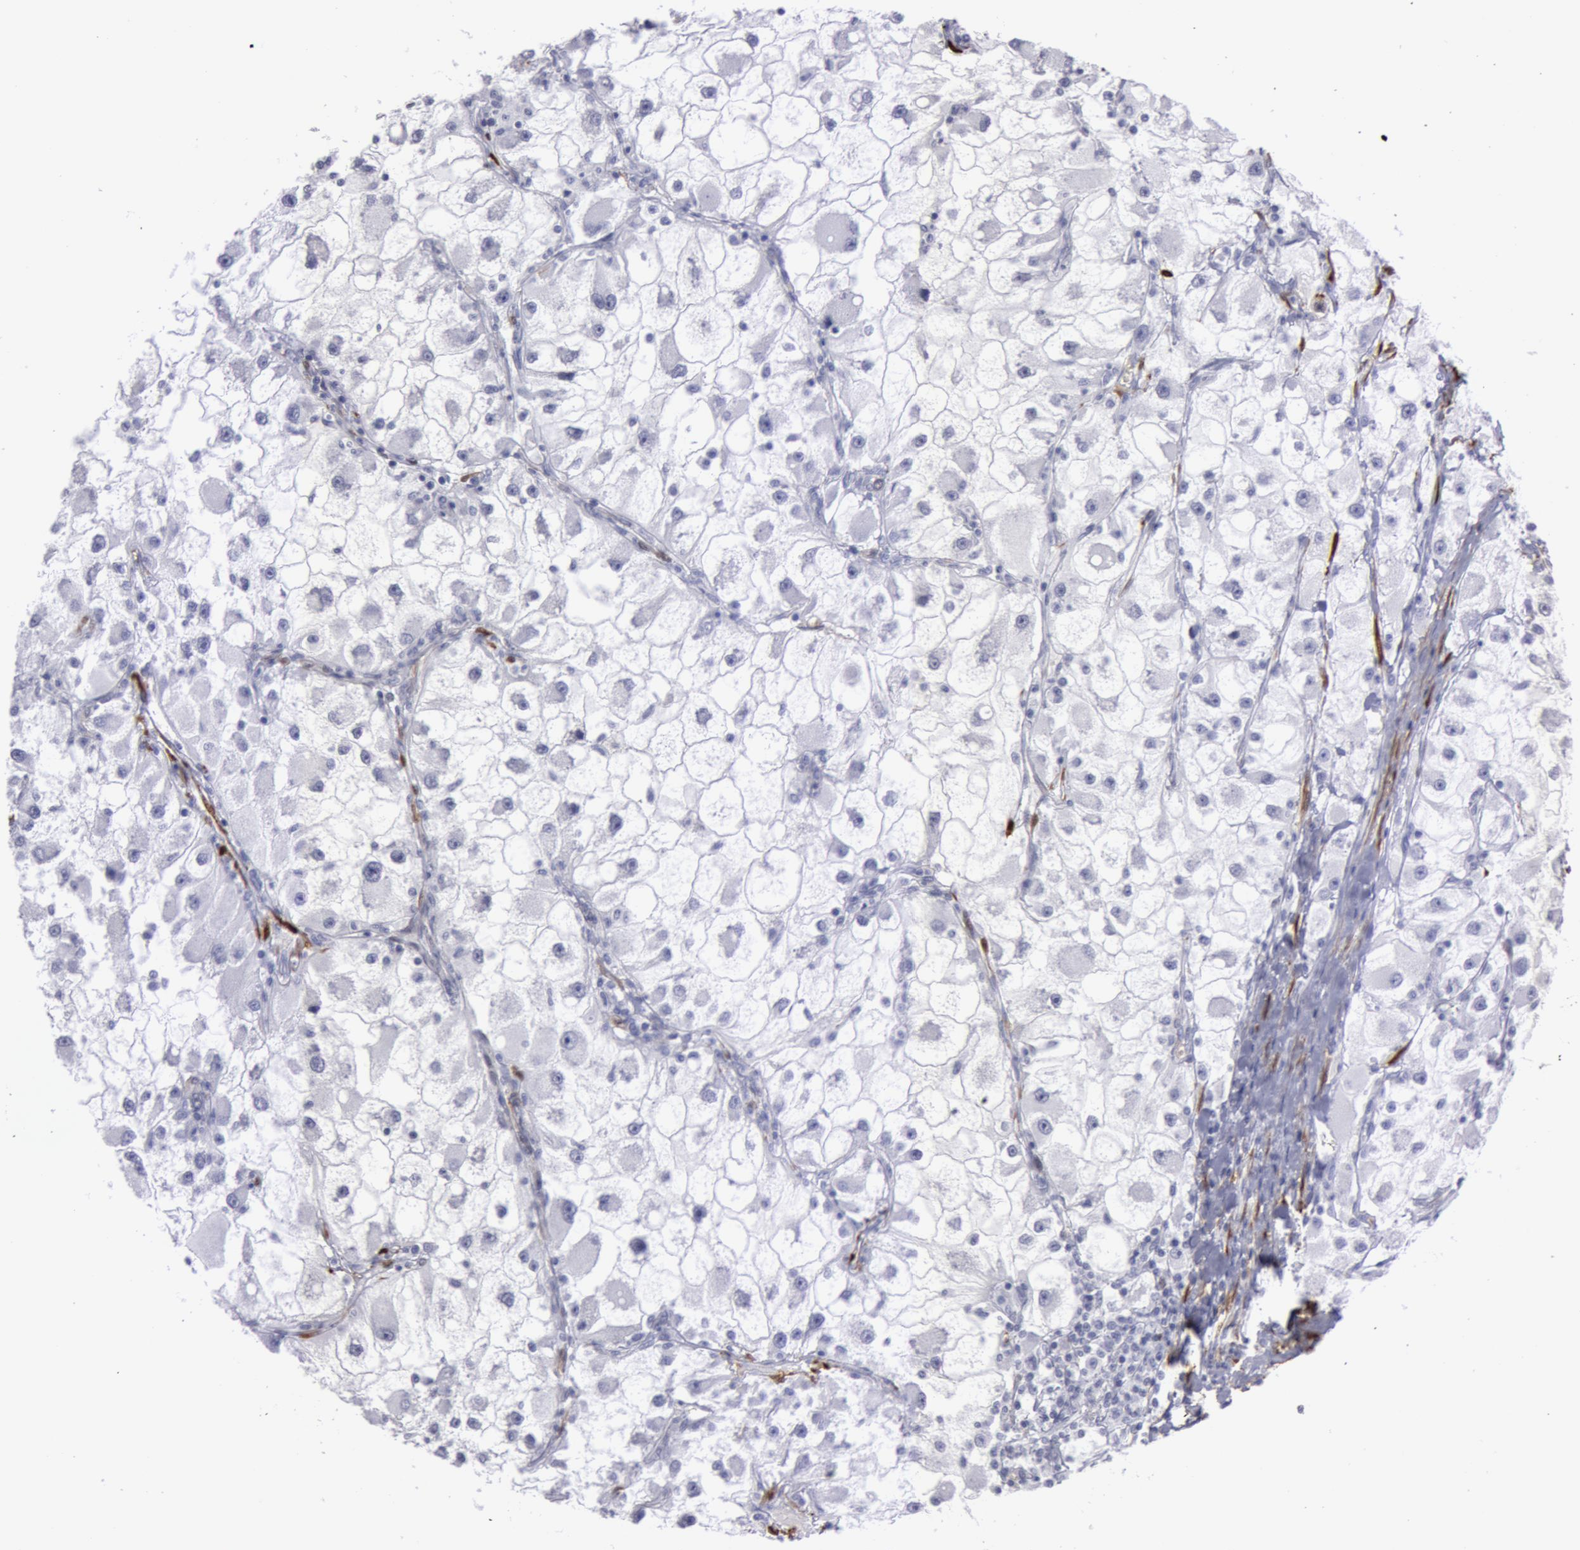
{"staining": {"intensity": "negative", "quantity": "none", "location": "none"}, "tissue": "renal cancer", "cell_type": "Tumor cells", "image_type": "cancer", "snomed": [{"axis": "morphology", "description": "Adenocarcinoma, NOS"}, {"axis": "topography", "description": "Kidney"}], "caption": "A micrograph of renal cancer stained for a protein exhibits no brown staining in tumor cells.", "gene": "TAGLN", "patient": {"sex": "female", "age": 73}}